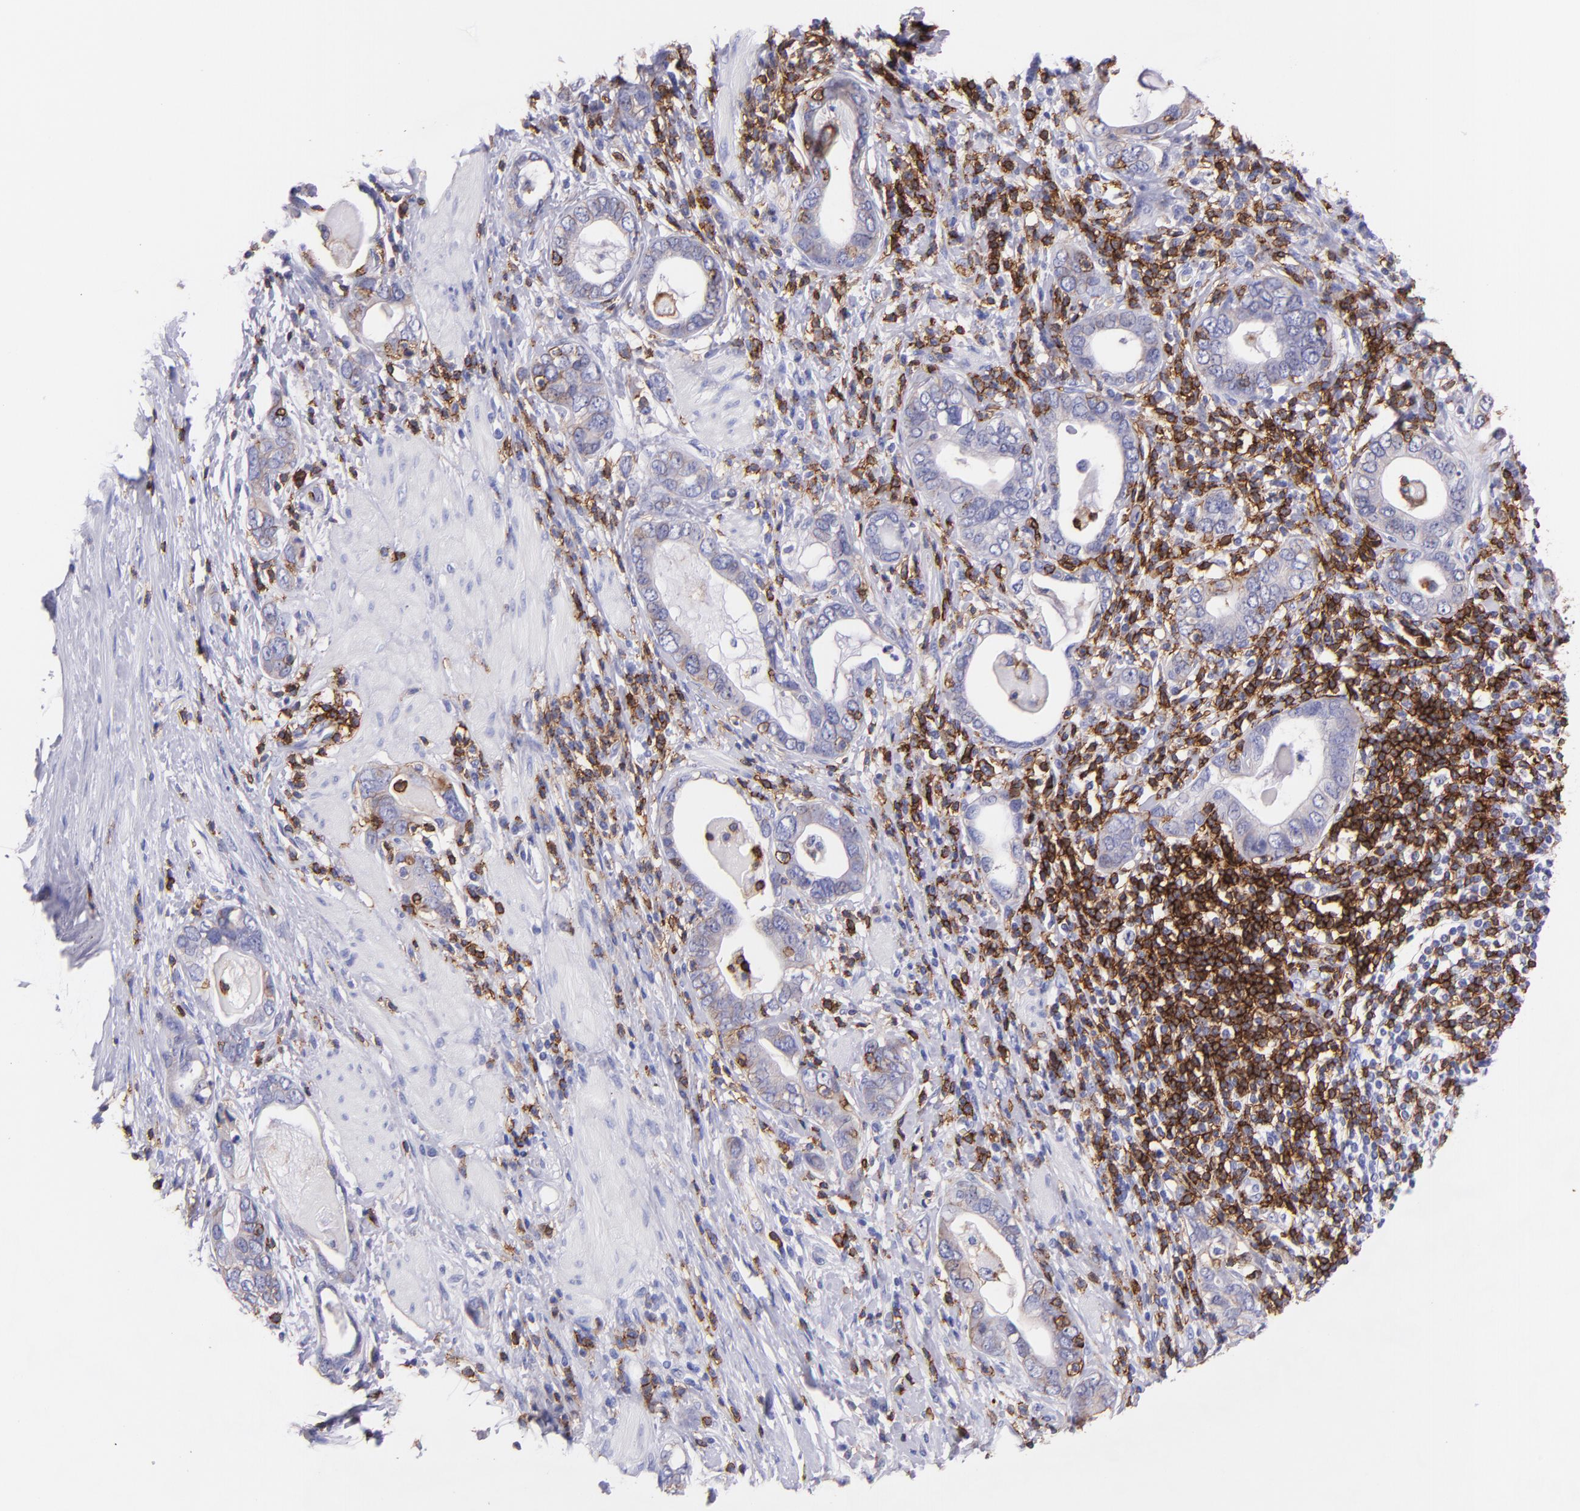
{"staining": {"intensity": "negative", "quantity": "none", "location": "none"}, "tissue": "stomach cancer", "cell_type": "Tumor cells", "image_type": "cancer", "snomed": [{"axis": "morphology", "description": "Adenocarcinoma, NOS"}, {"axis": "topography", "description": "Stomach, lower"}], "caption": "This is an immunohistochemistry (IHC) histopathology image of human stomach adenocarcinoma. There is no expression in tumor cells.", "gene": "SPN", "patient": {"sex": "female", "age": 93}}